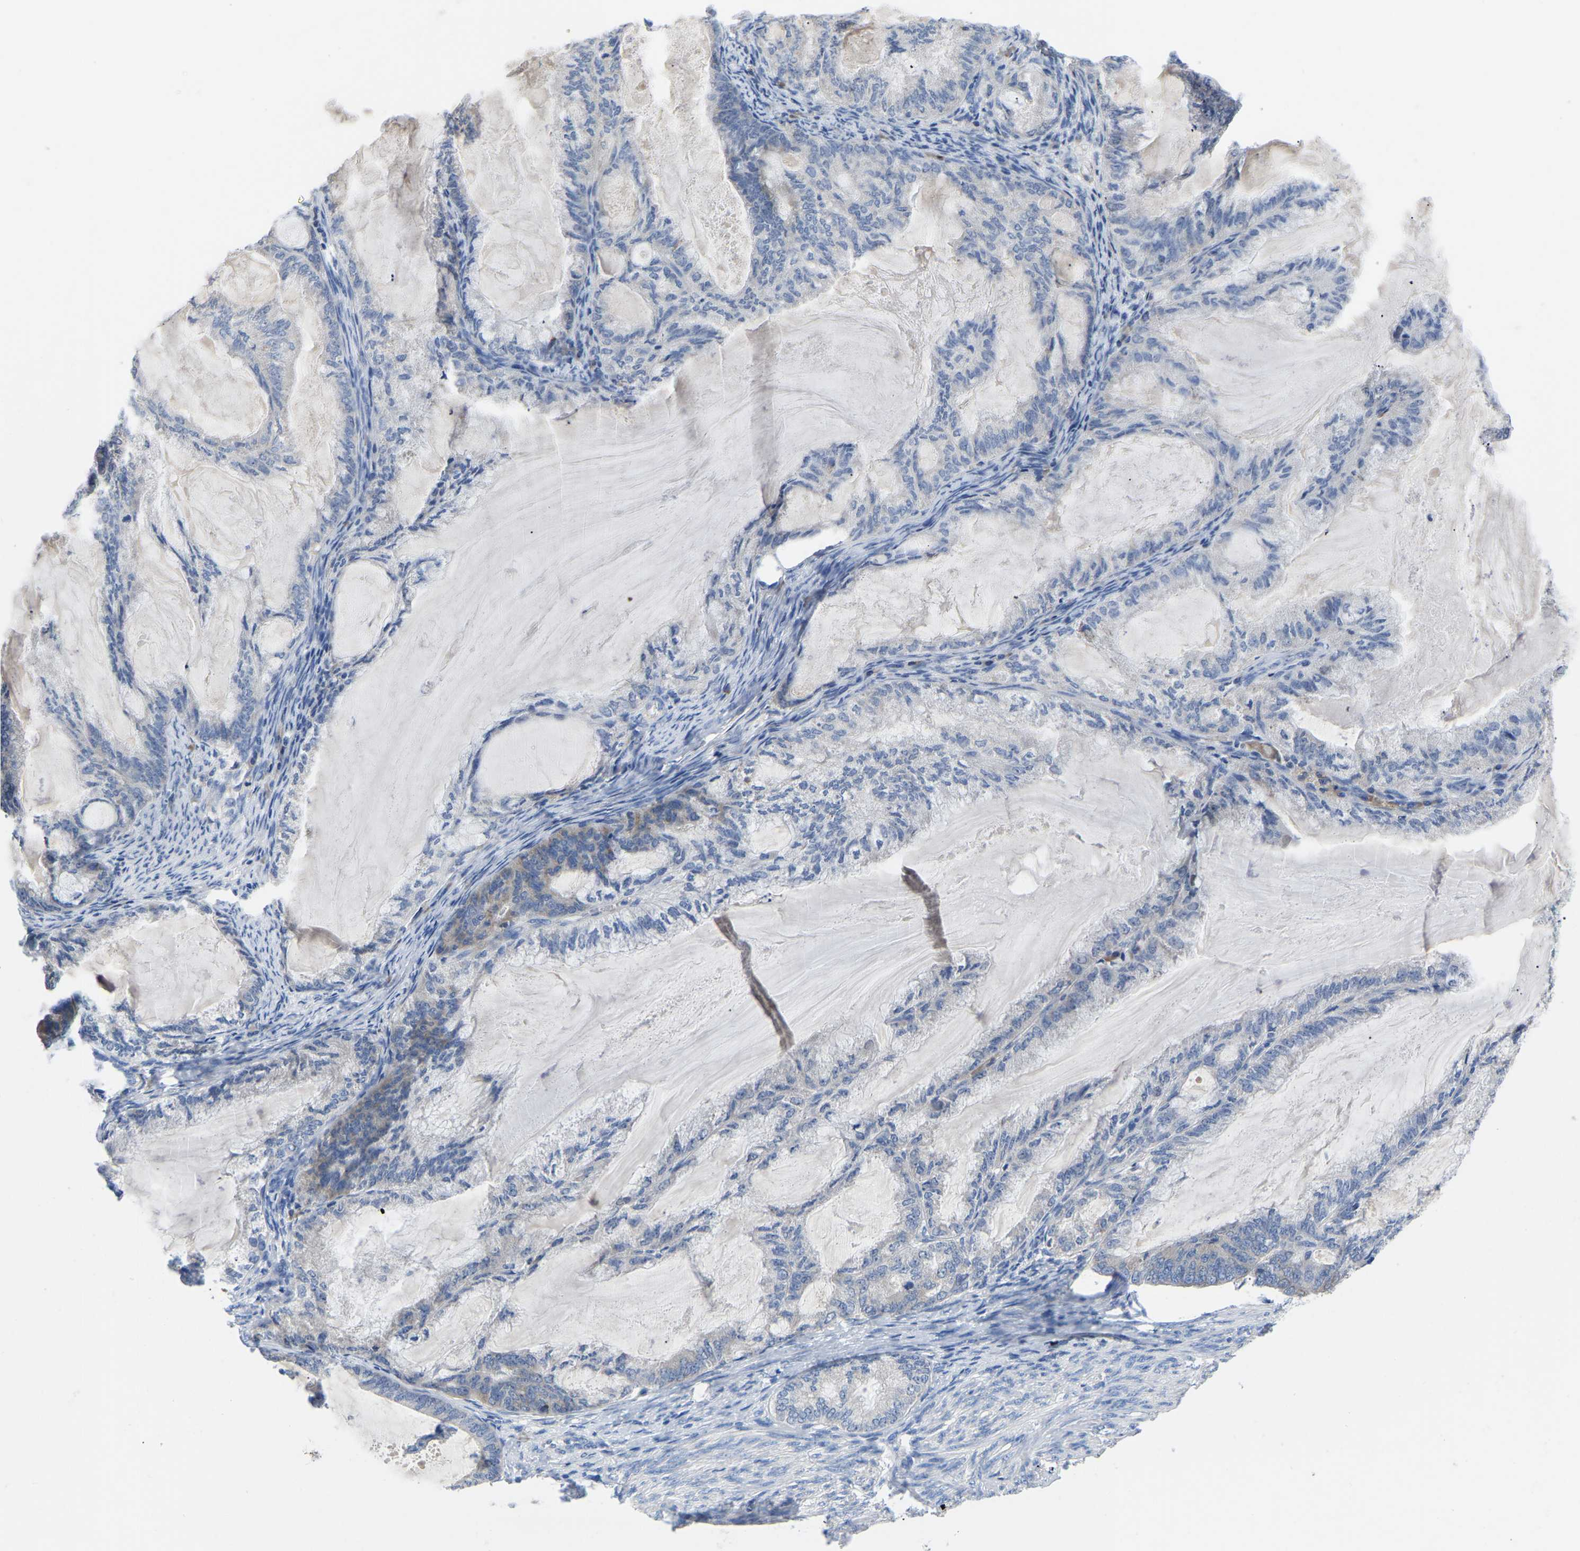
{"staining": {"intensity": "negative", "quantity": "none", "location": "none"}, "tissue": "endometrial cancer", "cell_type": "Tumor cells", "image_type": "cancer", "snomed": [{"axis": "morphology", "description": "Adenocarcinoma, NOS"}, {"axis": "topography", "description": "Endometrium"}], "caption": "This is an IHC photomicrograph of human endometrial cancer (adenocarcinoma). There is no expression in tumor cells.", "gene": "ABCA10", "patient": {"sex": "female", "age": 86}}